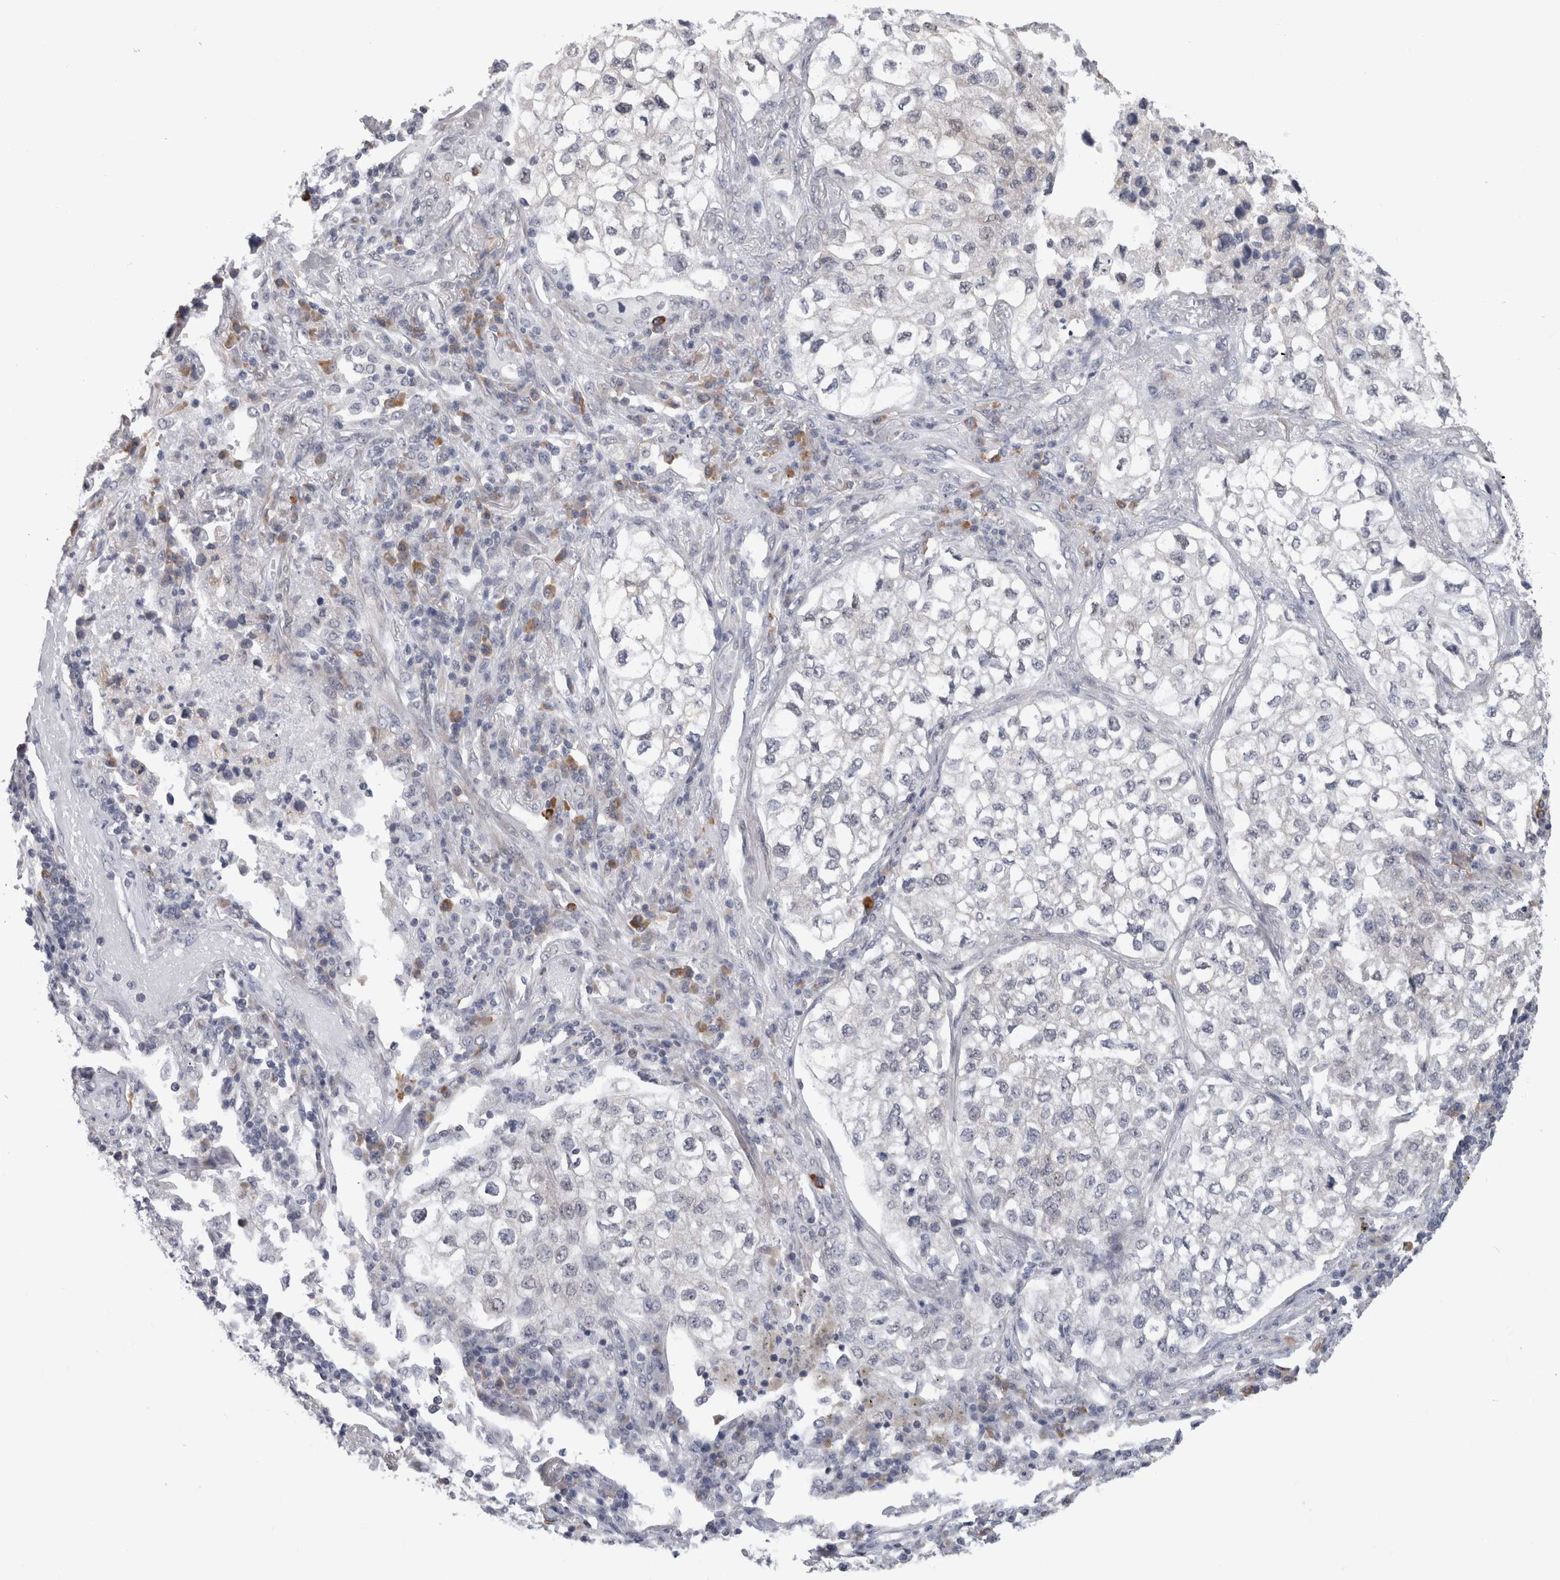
{"staining": {"intensity": "negative", "quantity": "none", "location": "none"}, "tissue": "lung cancer", "cell_type": "Tumor cells", "image_type": "cancer", "snomed": [{"axis": "morphology", "description": "Adenocarcinoma, NOS"}, {"axis": "topography", "description": "Lung"}], "caption": "A histopathology image of lung adenocarcinoma stained for a protein exhibits no brown staining in tumor cells. (Immunohistochemistry (ihc), brightfield microscopy, high magnification).", "gene": "TMEM242", "patient": {"sex": "male", "age": 63}}